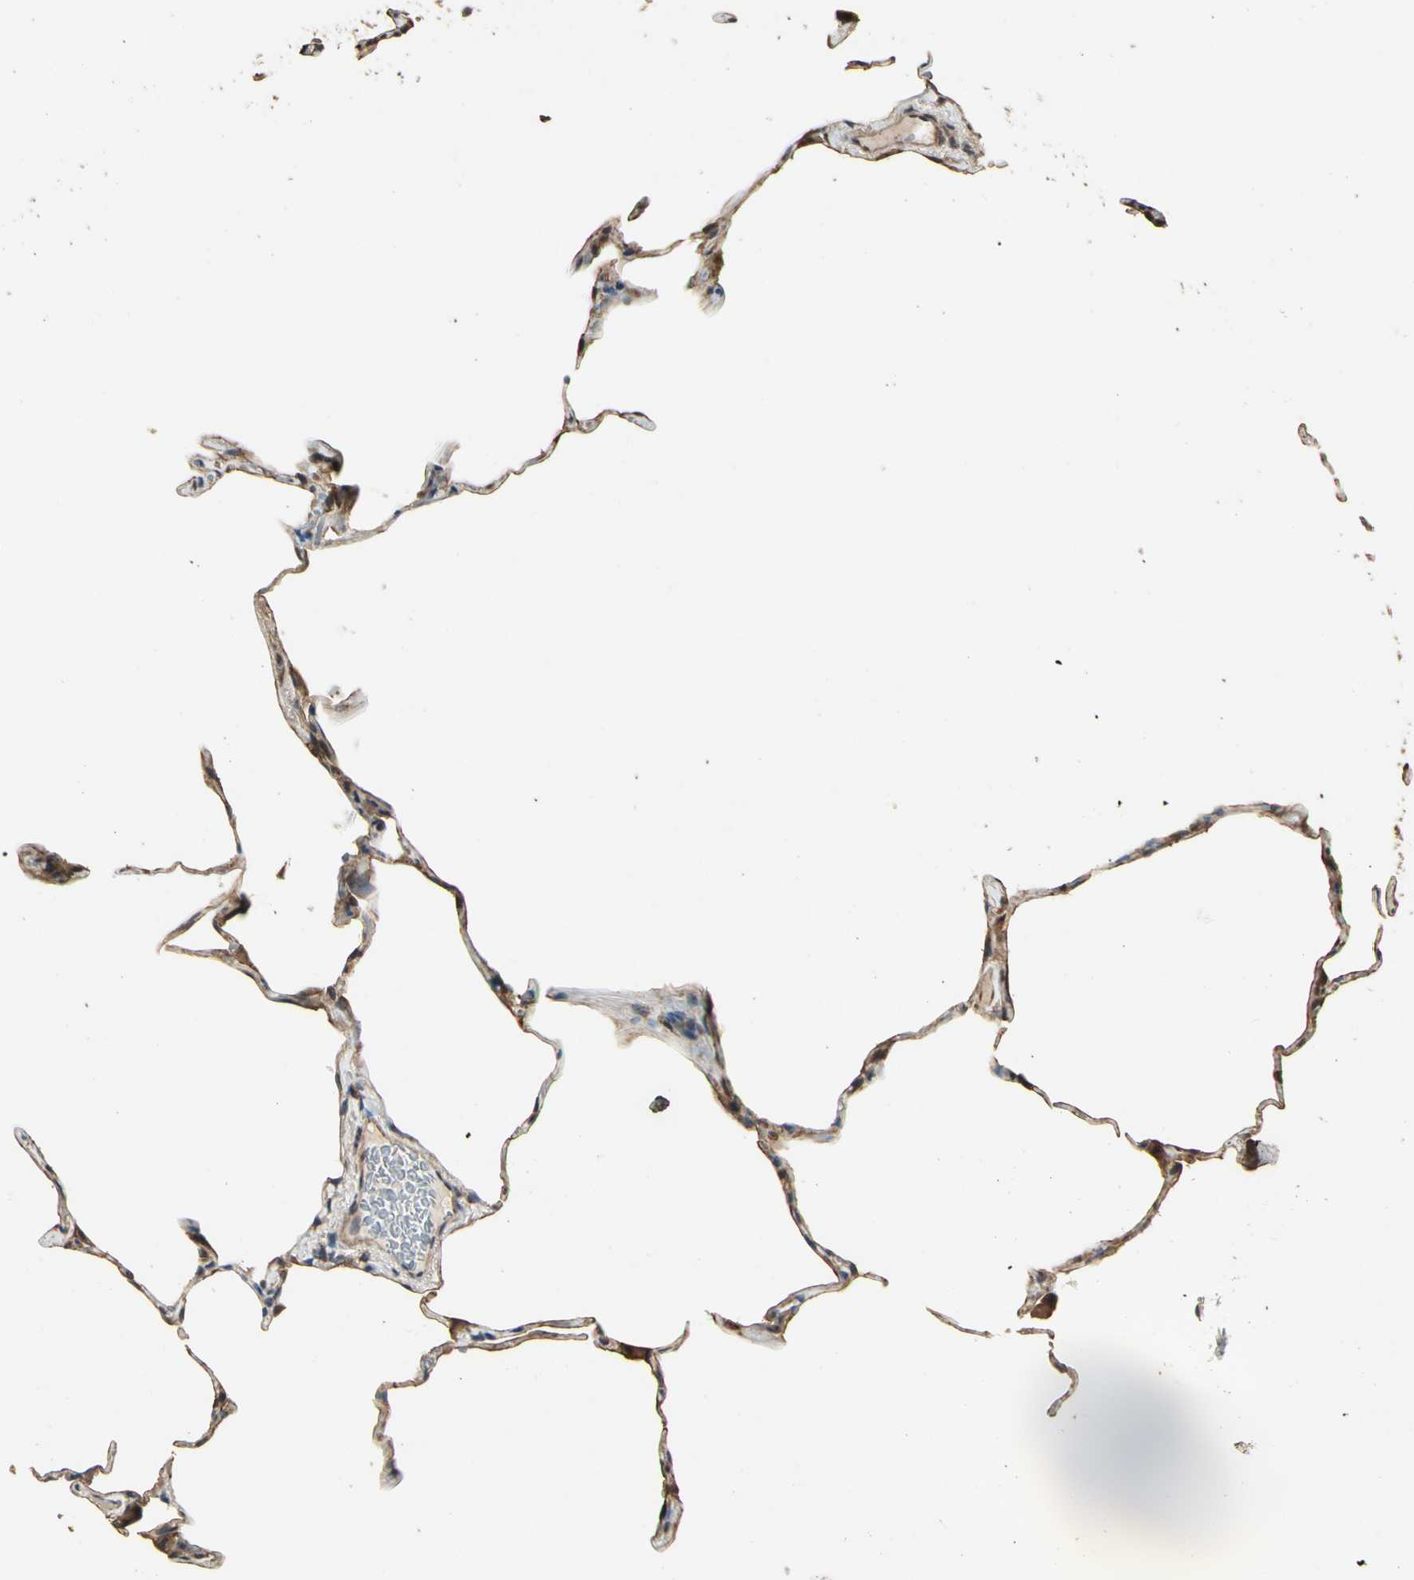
{"staining": {"intensity": "moderate", "quantity": "<25%", "location": "cytoplasmic/membranous"}, "tissue": "lung", "cell_type": "Alveolar cells", "image_type": "normal", "snomed": [{"axis": "morphology", "description": "Normal tissue, NOS"}, {"axis": "topography", "description": "Lung"}], "caption": "Immunohistochemical staining of benign lung exhibits <25% levels of moderate cytoplasmic/membranous protein expression in about <25% of alveolar cells. The protein of interest is shown in brown color, while the nuclei are stained blue.", "gene": "MAP3K7", "patient": {"sex": "female", "age": 75}}